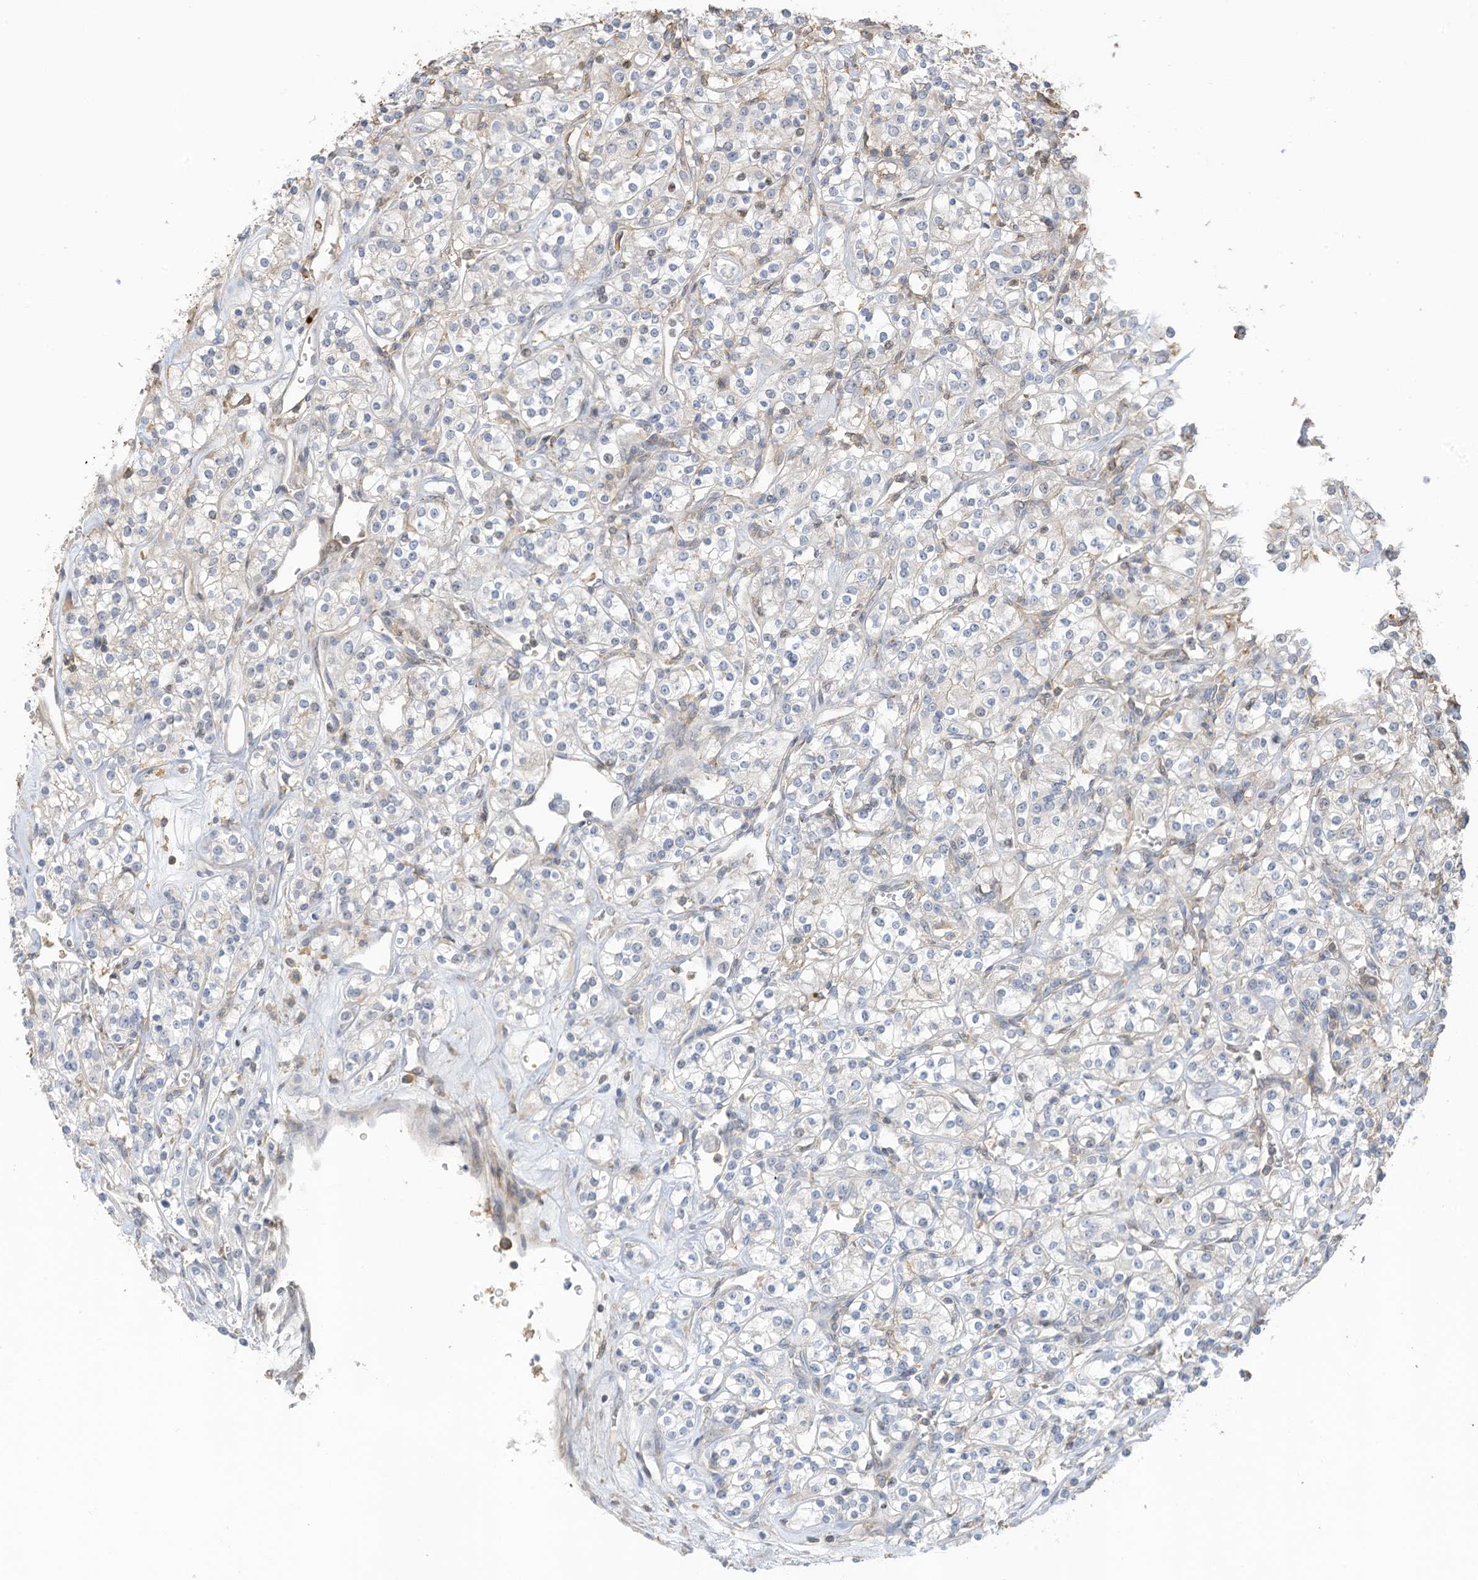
{"staining": {"intensity": "negative", "quantity": "none", "location": "none"}, "tissue": "renal cancer", "cell_type": "Tumor cells", "image_type": "cancer", "snomed": [{"axis": "morphology", "description": "Adenocarcinoma, NOS"}, {"axis": "topography", "description": "Kidney"}], "caption": "The image reveals no staining of tumor cells in renal adenocarcinoma. (Stains: DAB (3,3'-diaminobenzidine) IHC with hematoxylin counter stain, Microscopy: brightfield microscopy at high magnification).", "gene": "SLFN14", "patient": {"sex": "male", "age": 77}}